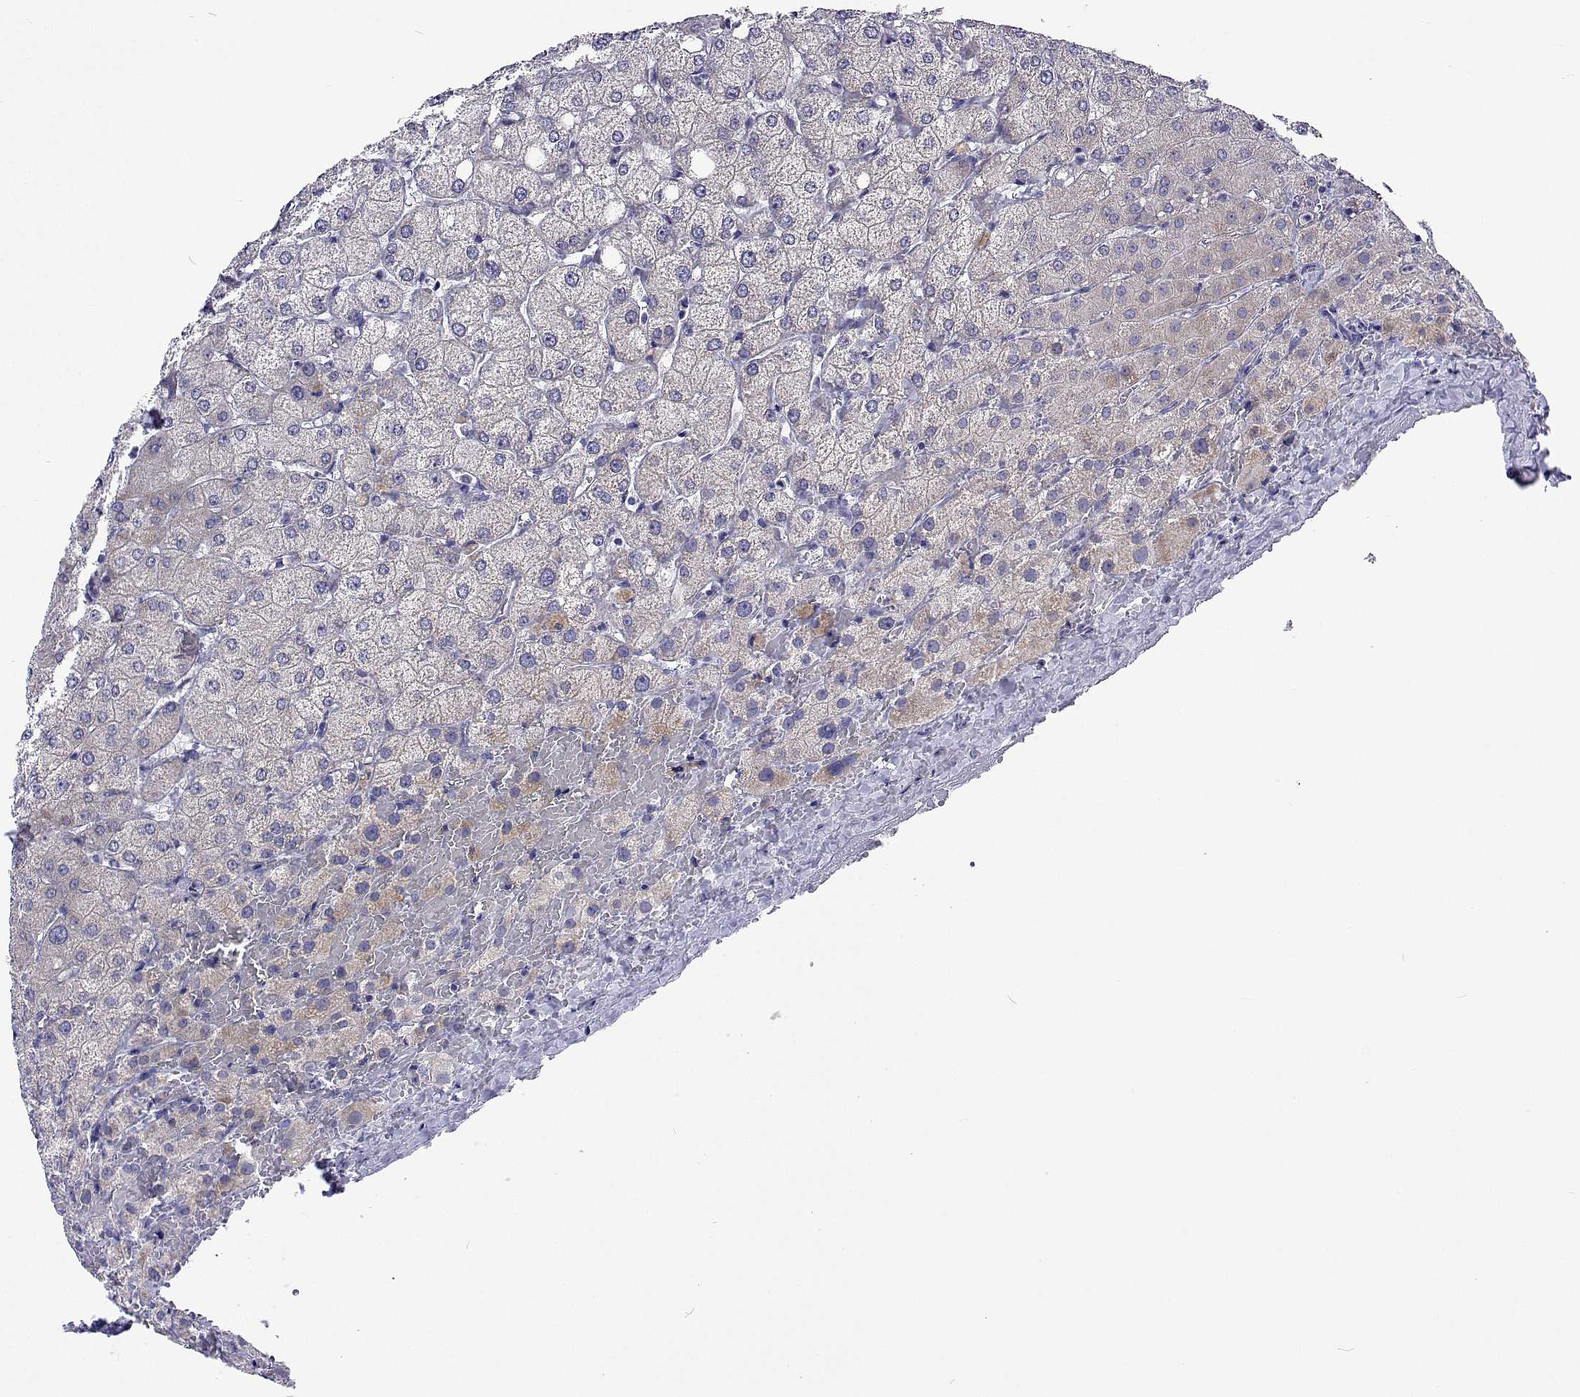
{"staining": {"intensity": "negative", "quantity": "none", "location": "none"}, "tissue": "liver", "cell_type": "Cholangiocytes", "image_type": "normal", "snomed": [{"axis": "morphology", "description": "Normal tissue, NOS"}, {"axis": "topography", "description": "Liver"}], "caption": "An immunohistochemistry (IHC) image of normal liver is shown. There is no staining in cholangiocytes of liver.", "gene": "UMODL1", "patient": {"sex": "female", "age": 54}}